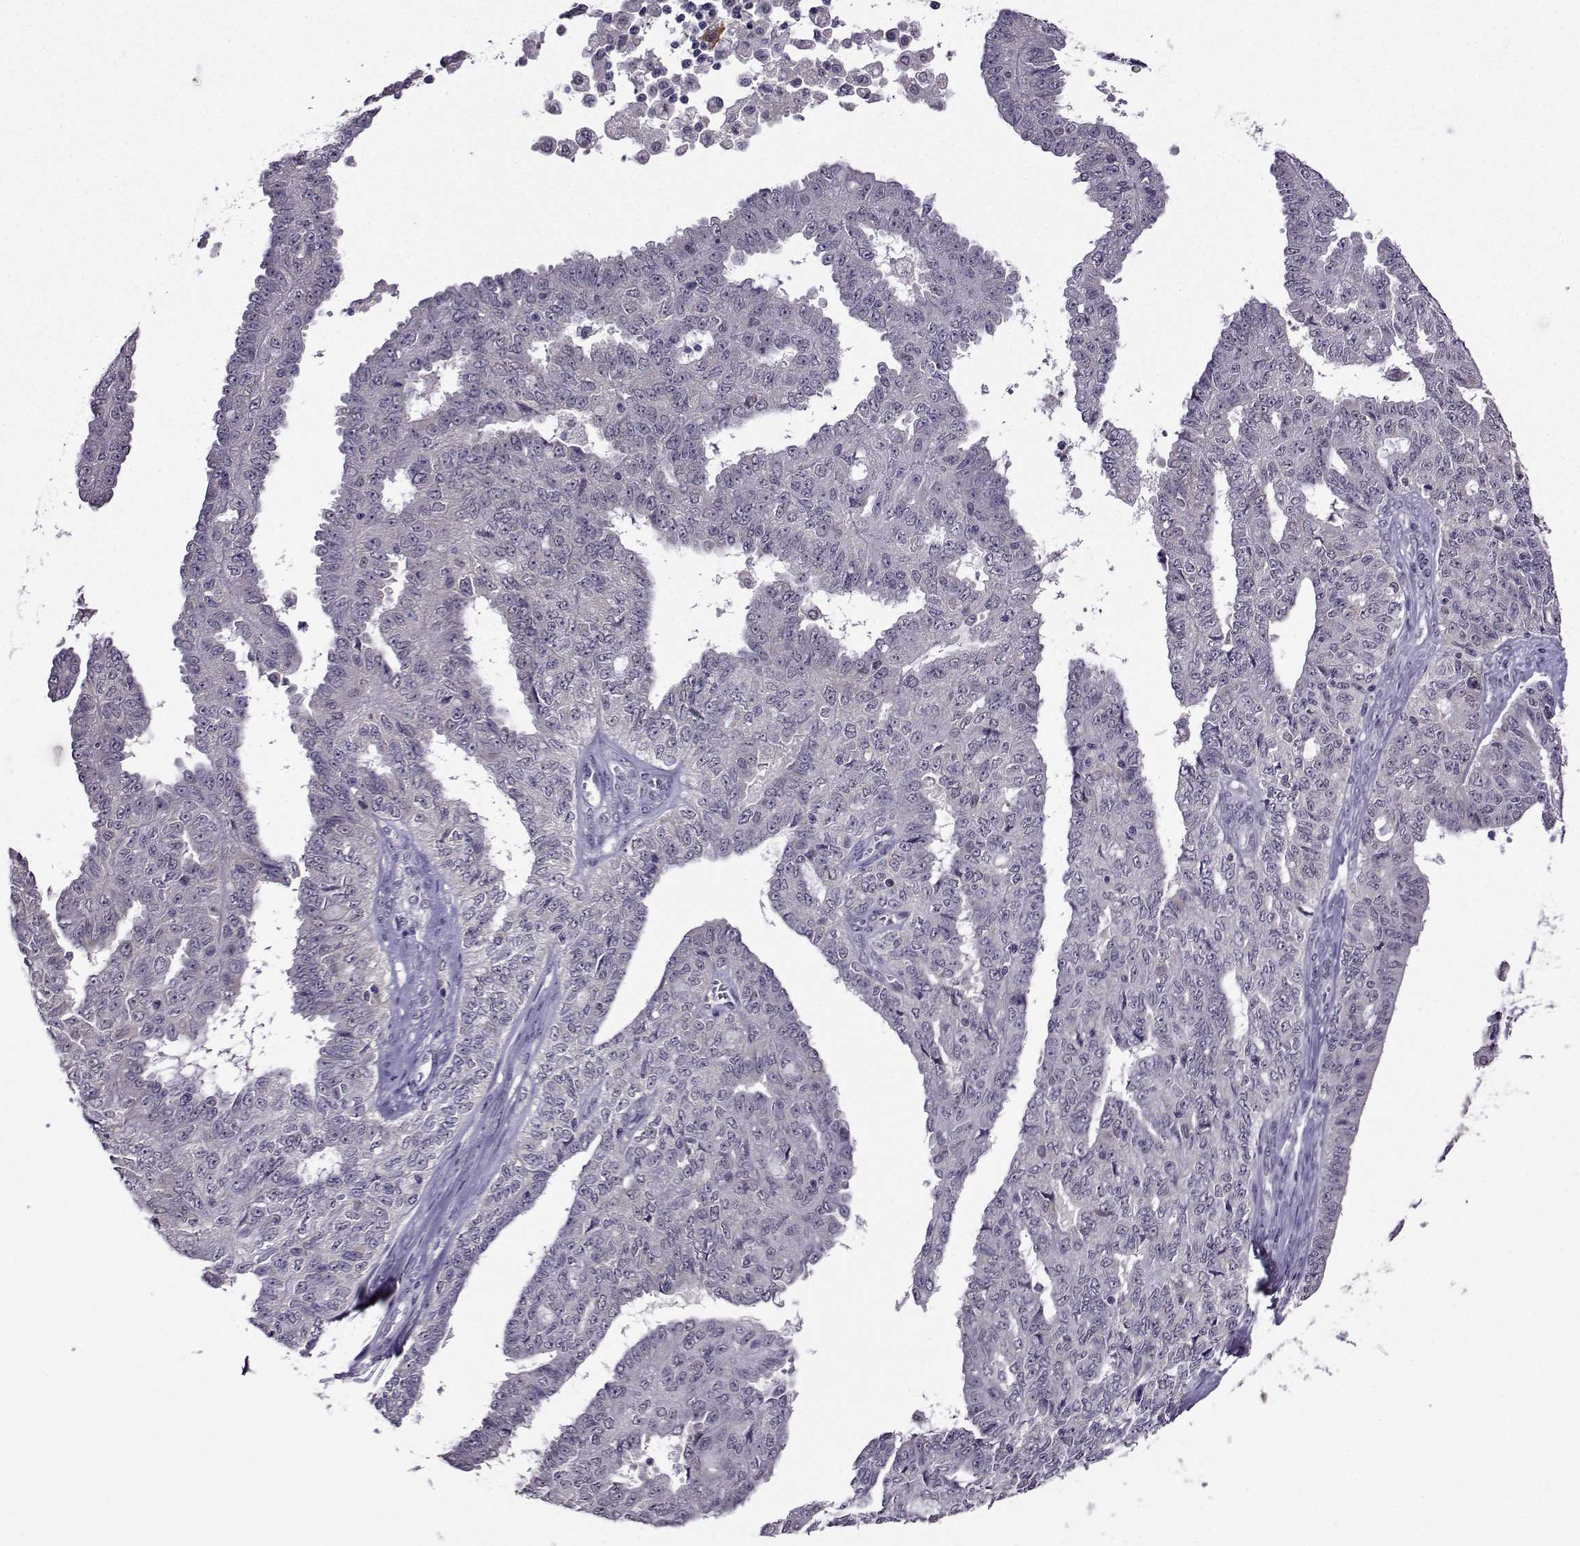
{"staining": {"intensity": "negative", "quantity": "none", "location": "none"}, "tissue": "ovarian cancer", "cell_type": "Tumor cells", "image_type": "cancer", "snomed": [{"axis": "morphology", "description": "Cystadenocarcinoma, serous, NOS"}, {"axis": "topography", "description": "Ovary"}], "caption": "Protein analysis of serous cystadenocarcinoma (ovarian) exhibits no significant expression in tumor cells.", "gene": "DDX20", "patient": {"sex": "female", "age": 71}}